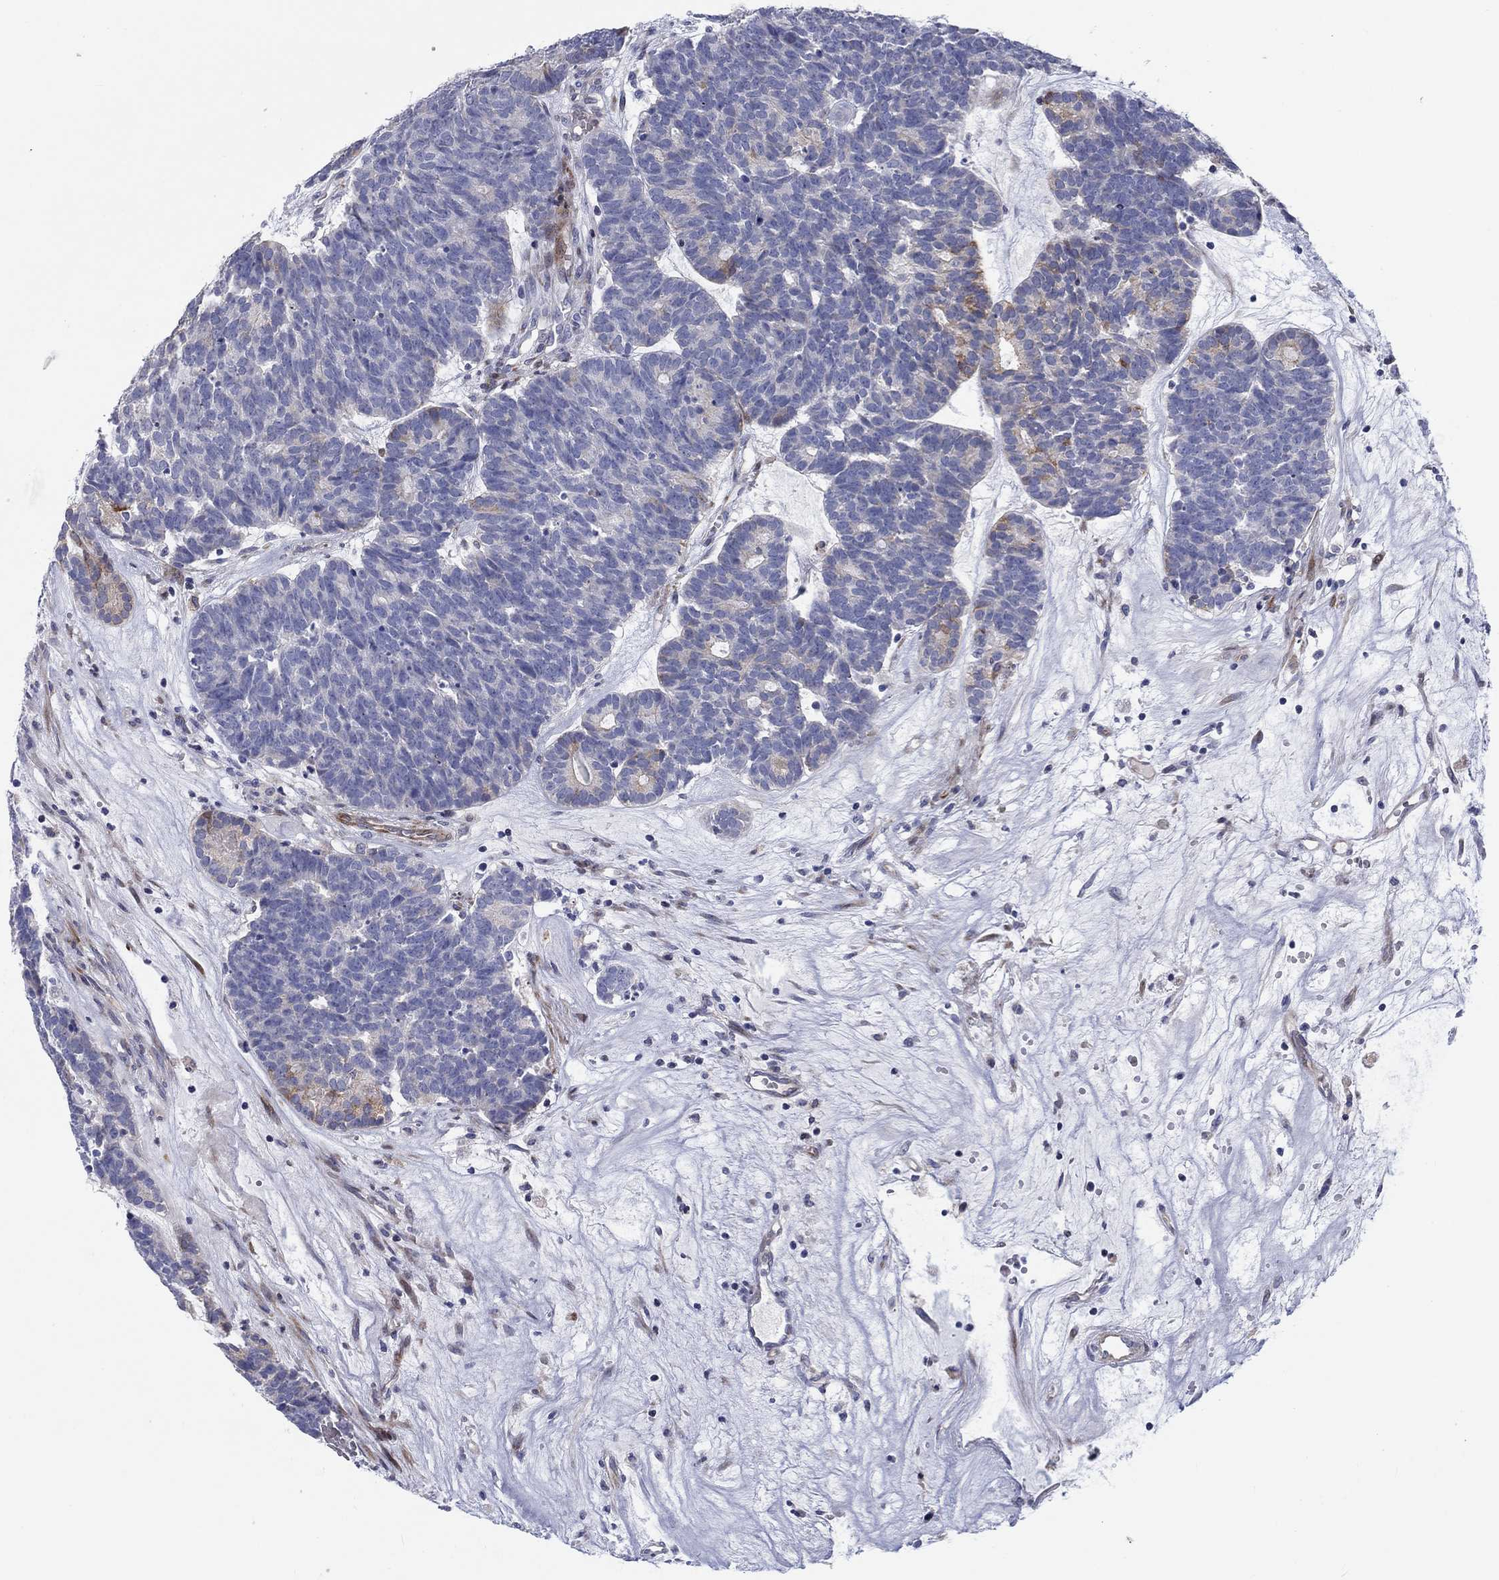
{"staining": {"intensity": "negative", "quantity": "none", "location": "none"}, "tissue": "head and neck cancer", "cell_type": "Tumor cells", "image_type": "cancer", "snomed": [{"axis": "morphology", "description": "Adenocarcinoma, NOS"}, {"axis": "topography", "description": "Head-Neck"}], "caption": "This histopathology image is of head and neck cancer stained with immunohistochemistry to label a protein in brown with the nuclei are counter-stained blue. There is no positivity in tumor cells.", "gene": "ARHGAP36", "patient": {"sex": "female", "age": 81}}